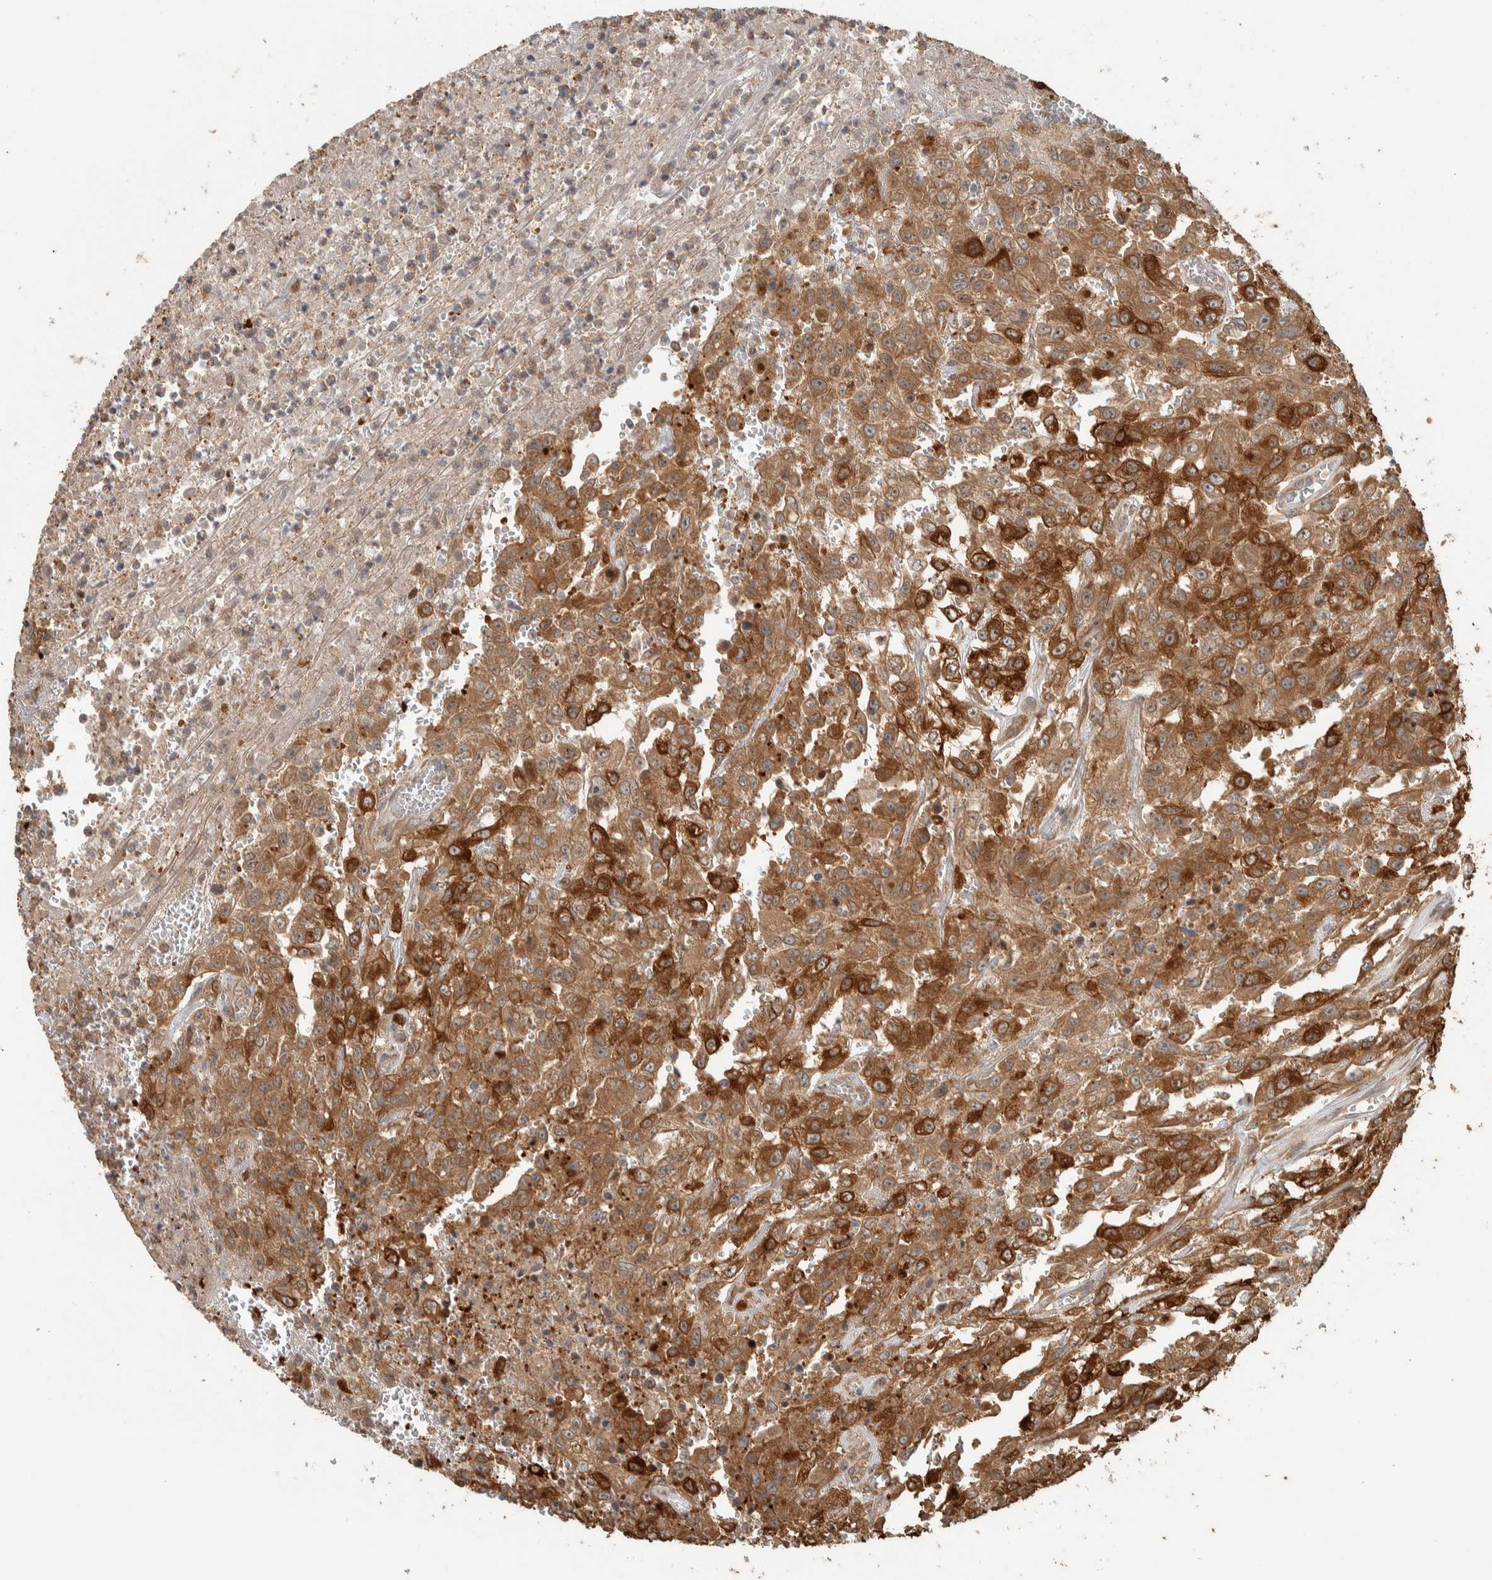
{"staining": {"intensity": "strong", "quantity": ">75%", "location": "cytoplasmic/membranous"}, "tissue": "urothelial cancer", "cell_type": "Tumor cells", "image_type": "cancer", "snomed": [{"axis": "morphology", "description": "Urothelial carcinoma, High grade"}, {"axis": "topography", "description": "Urinary bladder"}], "caption": "Protein analysis of urothelial carcinoma (high-grade) tissue reveals strong cytoplasmic/membranous positivity in approximately >75% of tumor cells. The protein is shown in brown color, while the nuclei are stained blue.", "gene": "CNTROB", "patient": {"sex": "male", "age": 46}}